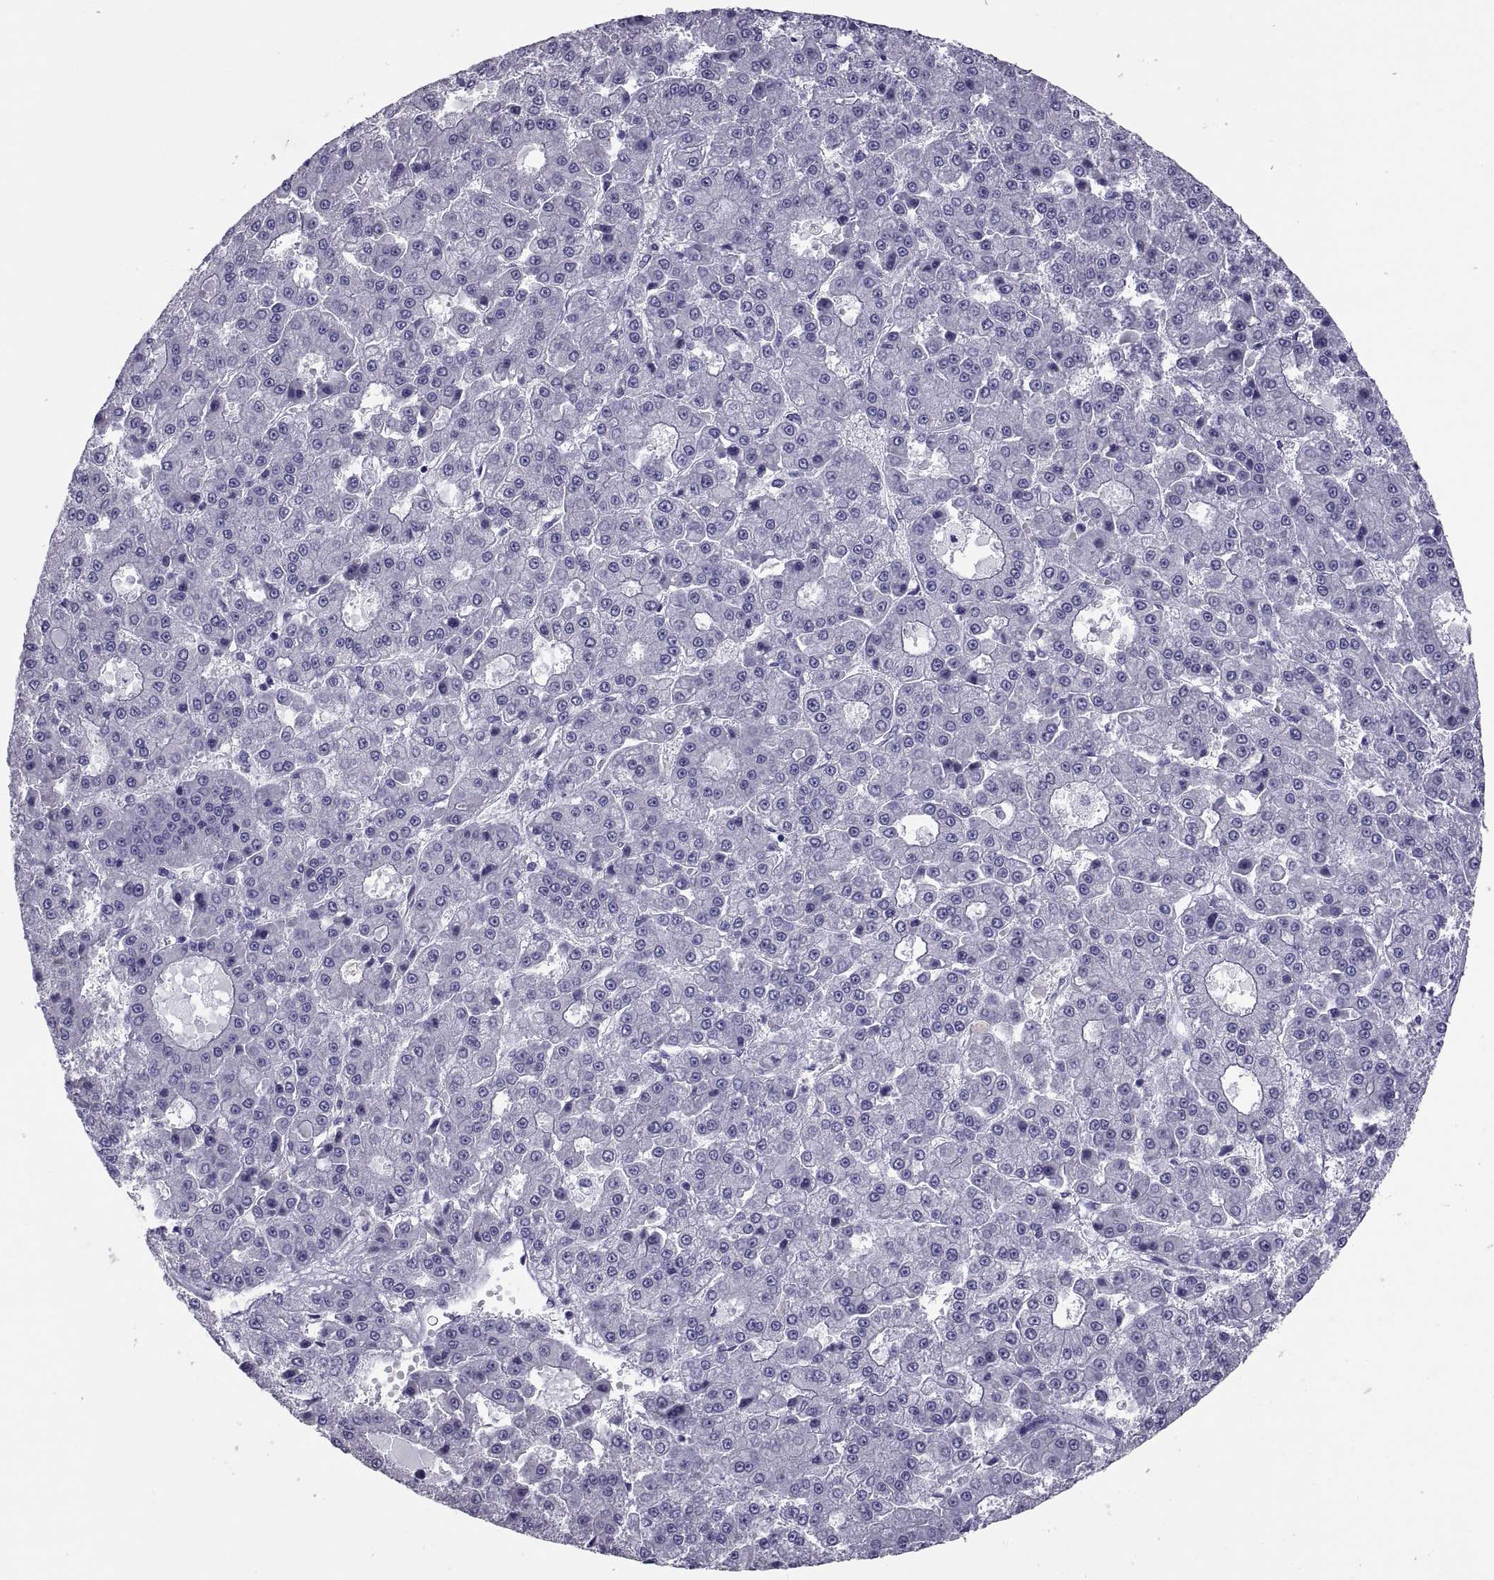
{"staining": {"intensity": "negative", "quantity": "none", "location": "none"}, "tissue": "liver cancer", "cell_type": "Tumor cells", "image_type": "cancer", "snomed": [{"axis": "morphology", "description": "Carcinoma, Hepatocellular, NOS"}, {"axis": "topography", "description": "Liver"}], "caption": "DAB immunohistochemical staining of liver hepatocellular carcinoma displays no significant expression in tumor cells.", "gene": "RNASE12", "patient": {"sex": "male", "age": 70}}